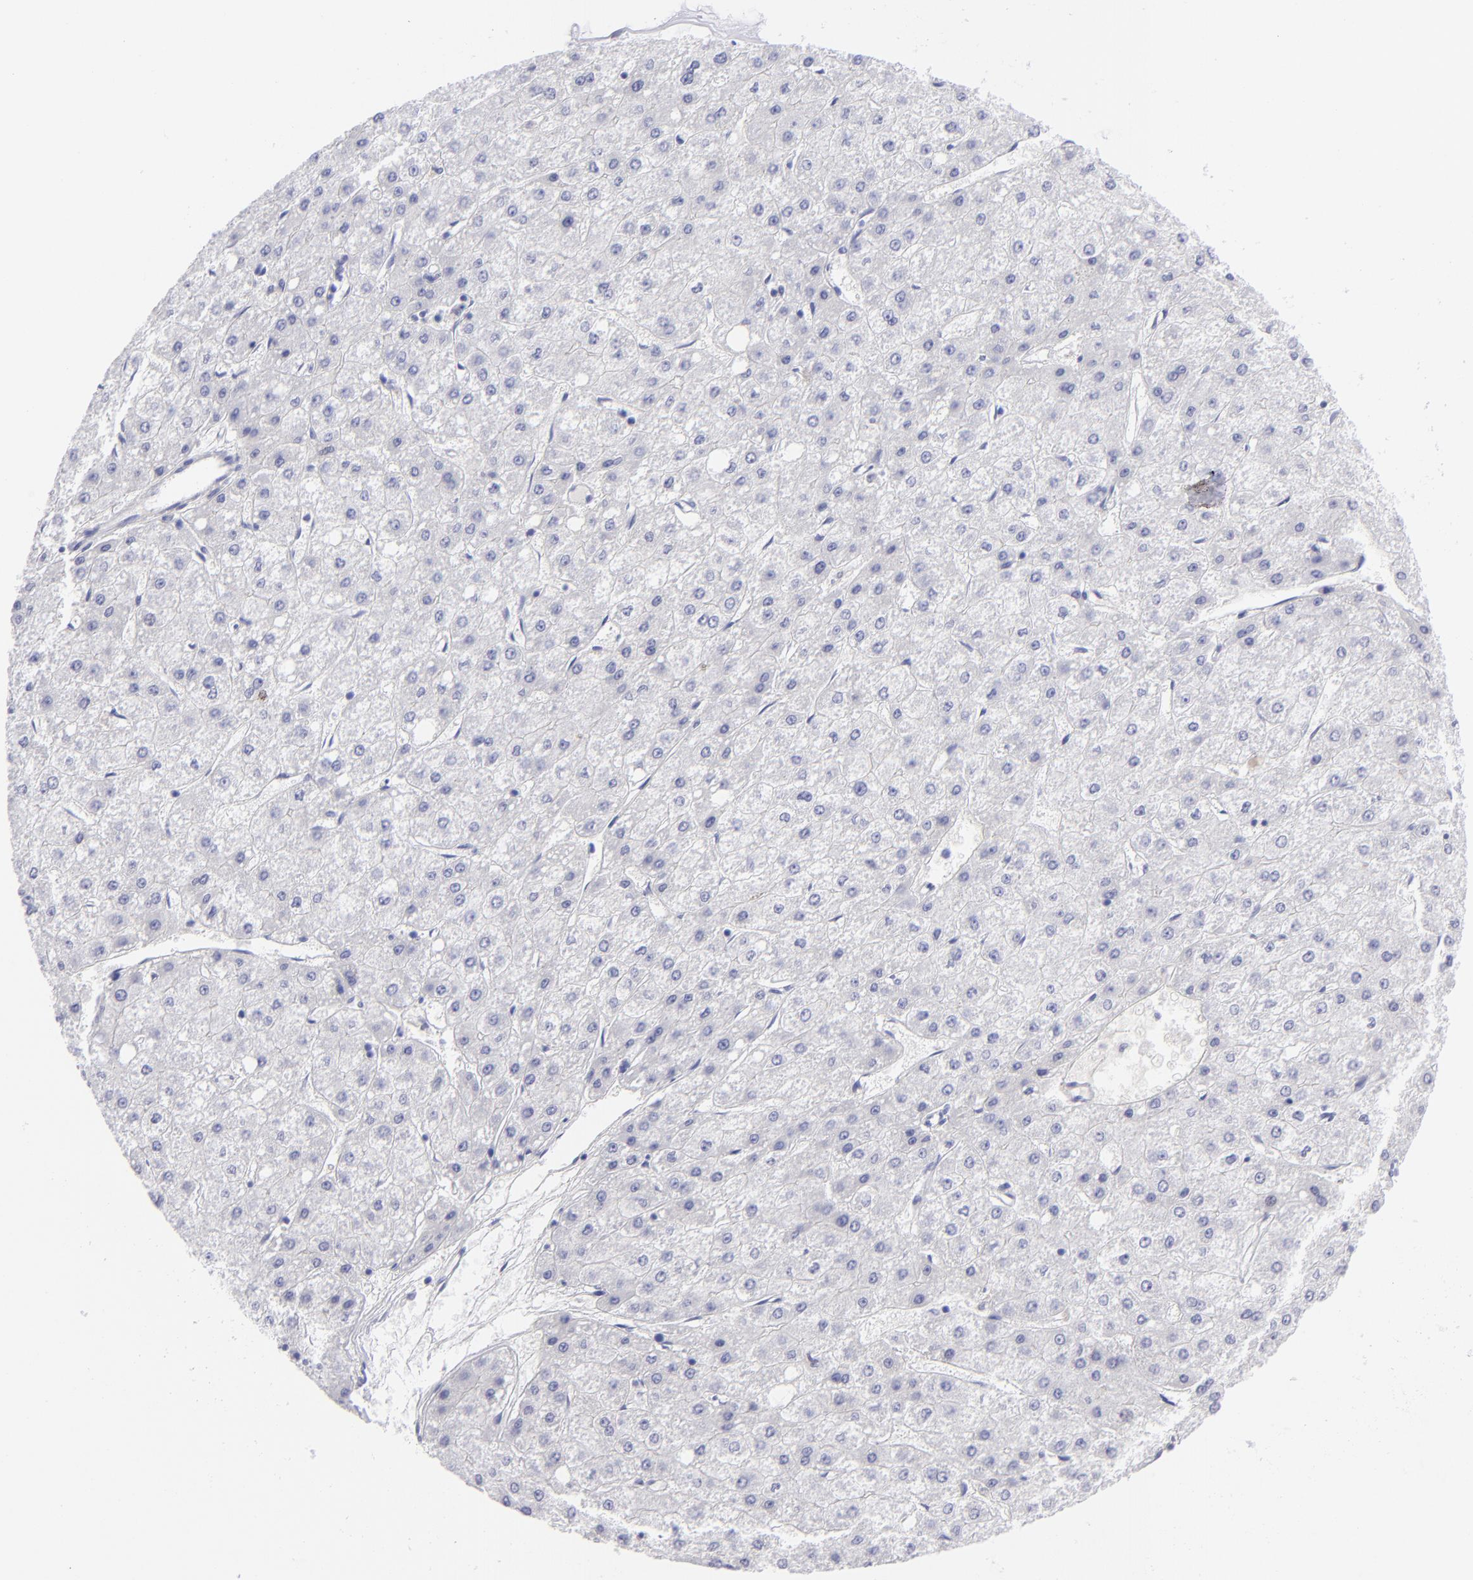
{"staining": {"intensity": "negative", "quantity": "none", "location": "none"}, "tissue": "liver cancer", "cell_type": "Tumor cells", "image_type": "cancer", "snomed": [{"axis": "morphology", "description": "Carcinoma, Hepatocellular, NOS"}, {"axis": "topography", "description": "Liver"}], "caption": "Immunohistochemical staining of liver cancer displays no significant positivity in tumor cells. (IHC, brightfield microscopy, high magnification).", "gene": "SLC1A2", "patient": {"sex": "female", "age": 52}}